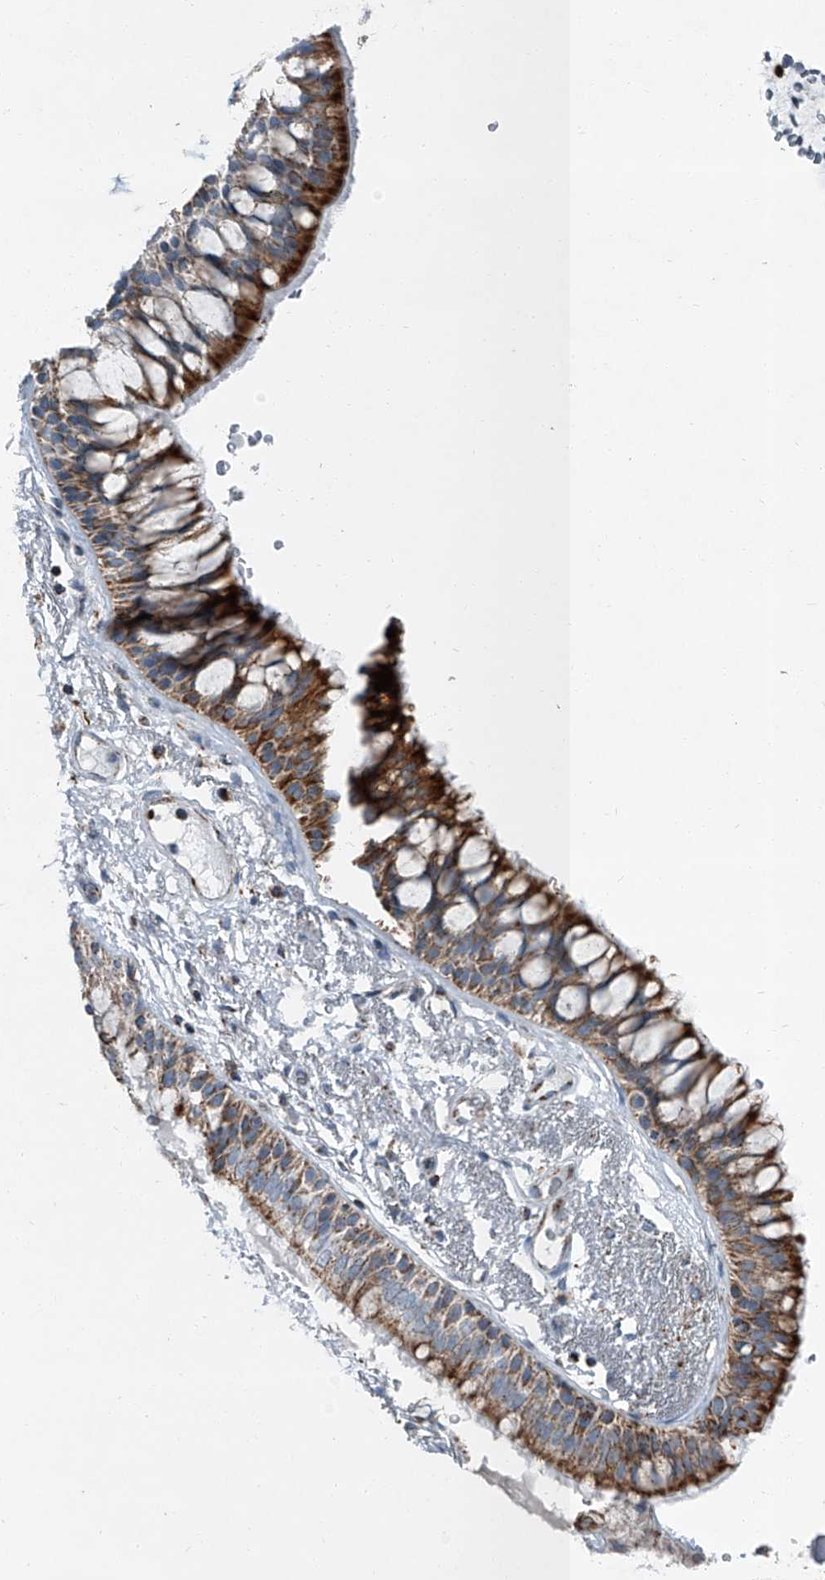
{"staining": {"intensity": "moderate", "quantity": ">75%", "location": "cytoplasmic/membranous"}, "tissue": "bronchus", "cell_type": "Respiratory epithelial cells", "image_type": "normal", "snomed": [{"axis": "morphology", "description": "Normal tissue, NOS"}, {"axis": "morphology", "description": "Squamous cell carcinoma, NOS"}, {"axis": "topography", "description": "Lymph node"}, {"axis": "topography", "description": "Bronchus"}, {"axis": "topography", "description": "Lung"}], "caption": "Brown immunohistochemical staining in normal human bronchus shows moderate cytoplasmic/membranous positivity in approximately >75% of respiratory epithelial cells.", "gene": "CHRNA7", "patient": {"sex": "male", "age": 66}}